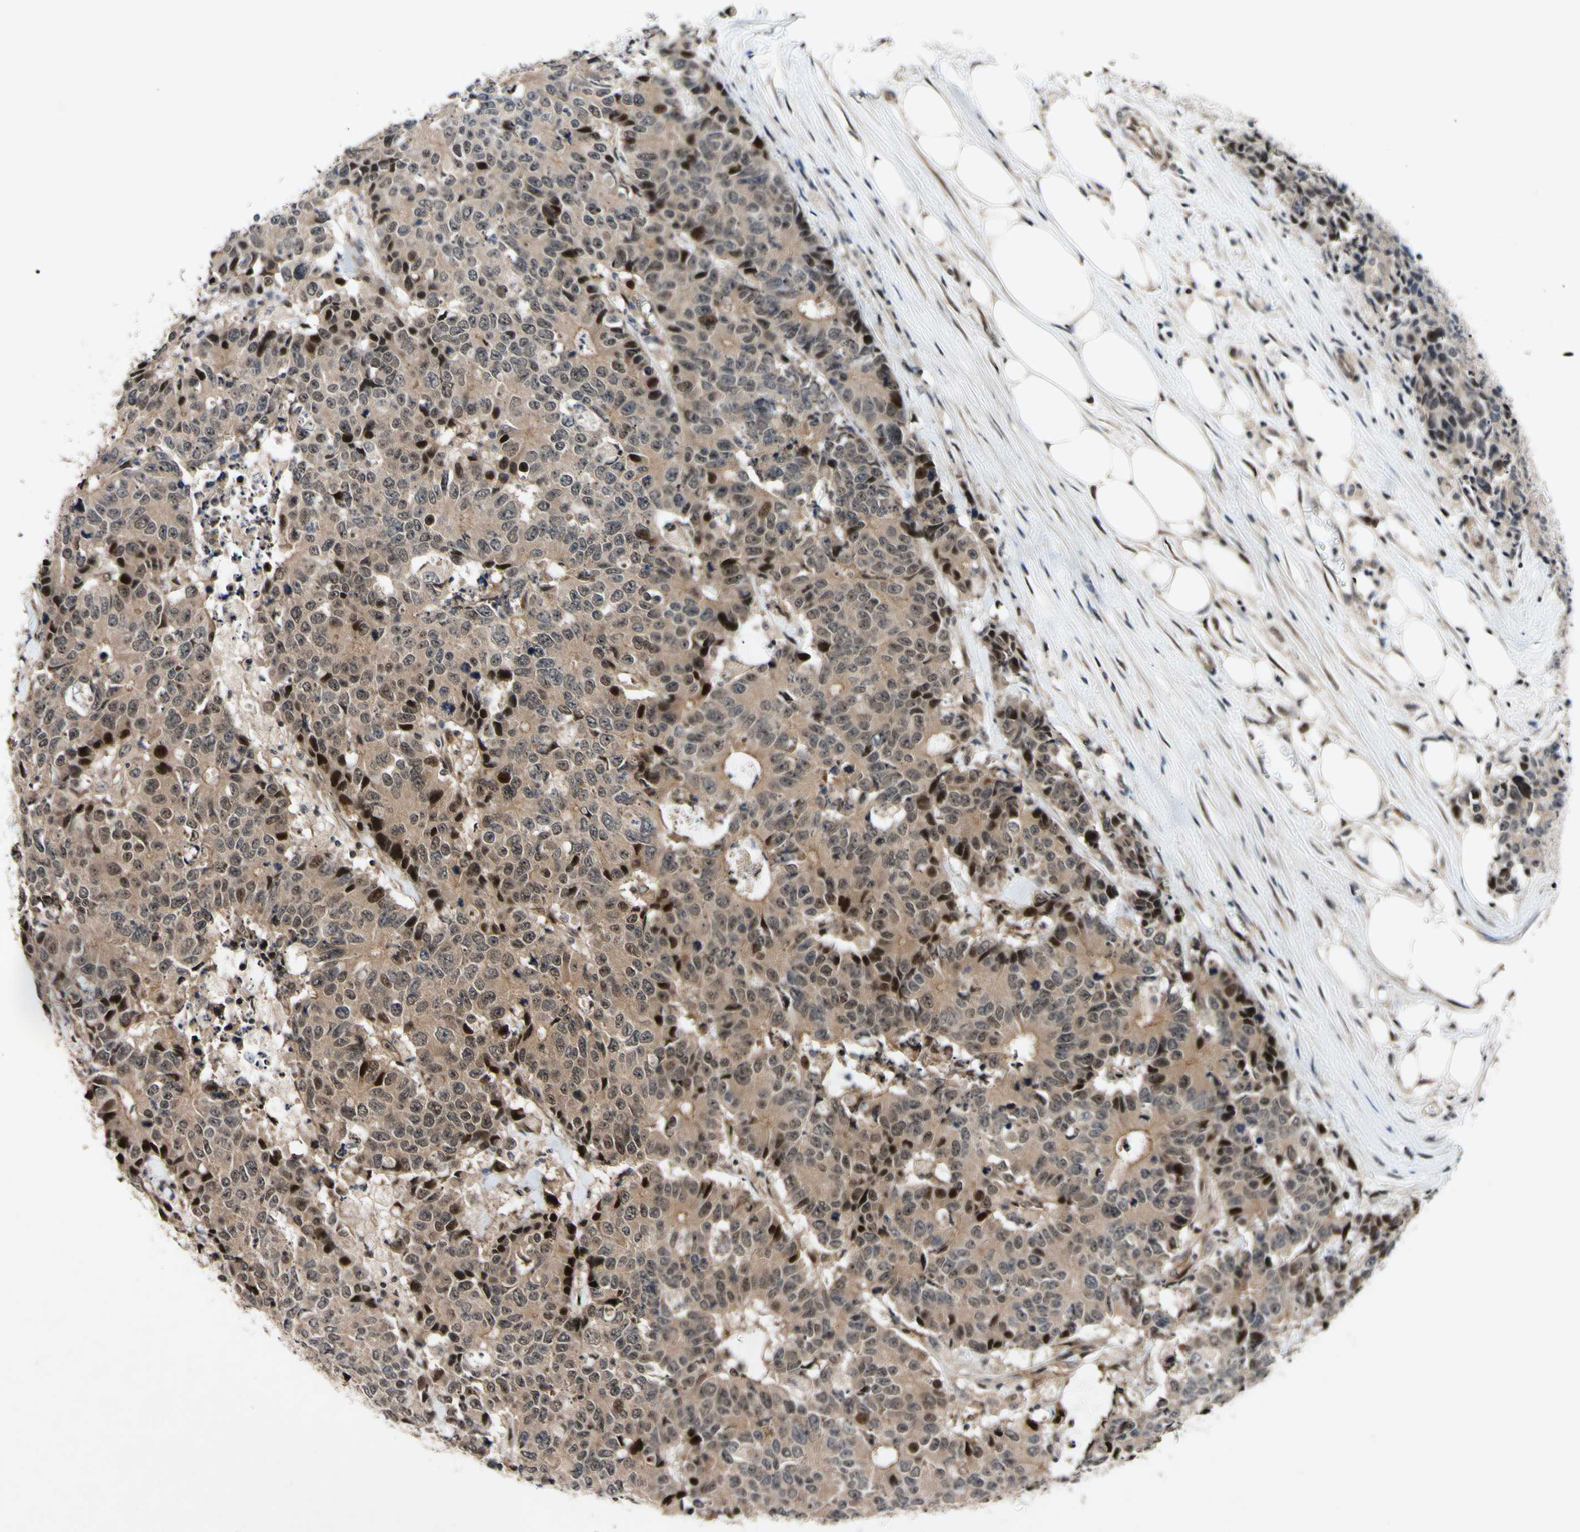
{"staining": {"intensity": "strong", "quantity": "<25%", "location": "nuclear"}, "tissue": "colorectal cancer", "cell_type": "Tumor cells", "image_type": "cancer", "snomed": [{"axis": "morphology", "description": "Adenocarcinoma, NOS"}, {"axis": "topography", "description": "Colon"}], "caption": "Colorectal cancer (adenocarcinoma) stained with IHC reveals strong nuclear expression in approximately <25% of tumor cells.", "gene": "CSNK1E", "patient": {"sex": "female", "age": 86}}